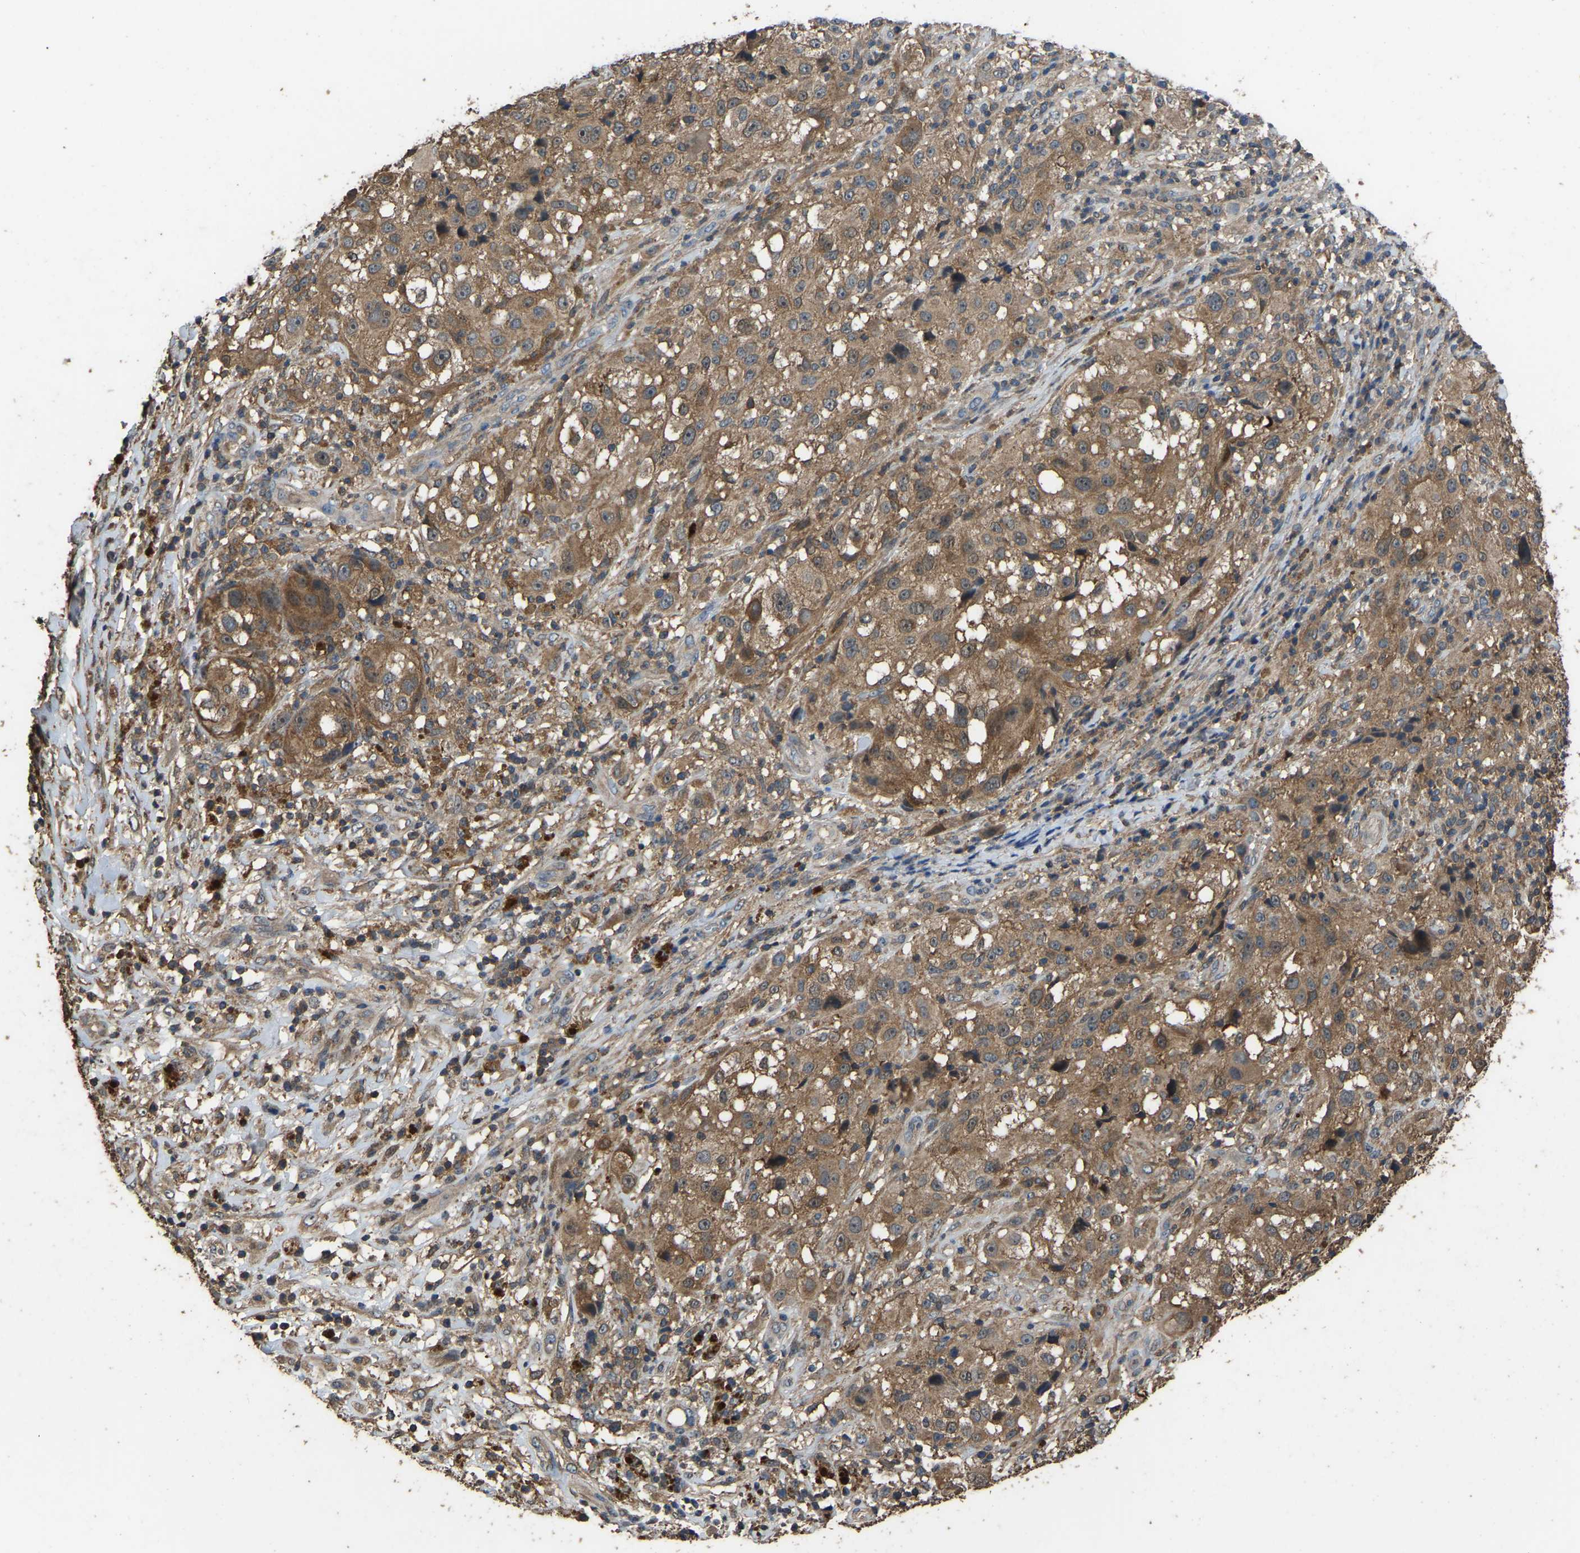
{"staining": {"intensity": "moderate", "quantity": ">75%", "location": "cytoplasmic/membranous"}, "tissue": "melanoma", "cell_type": "Tumor cells", "image_type": "cancer", "snomed": [{"axis": "morphology", "description": "Necrosis, NOS"}, {"axis": "morphology", "description": "Malignant melanoma, NOS"}, {"axis": "topography", "description": "Skin"}], "caption": "Immunohistochemistry (IHC) of malignant melanoma shows medium levels of moderate cytoplasmic/membranous expression in about >75% of tumor cells.", "gene": "FHIT", "patient": {"sex": "female", "age": 87}}